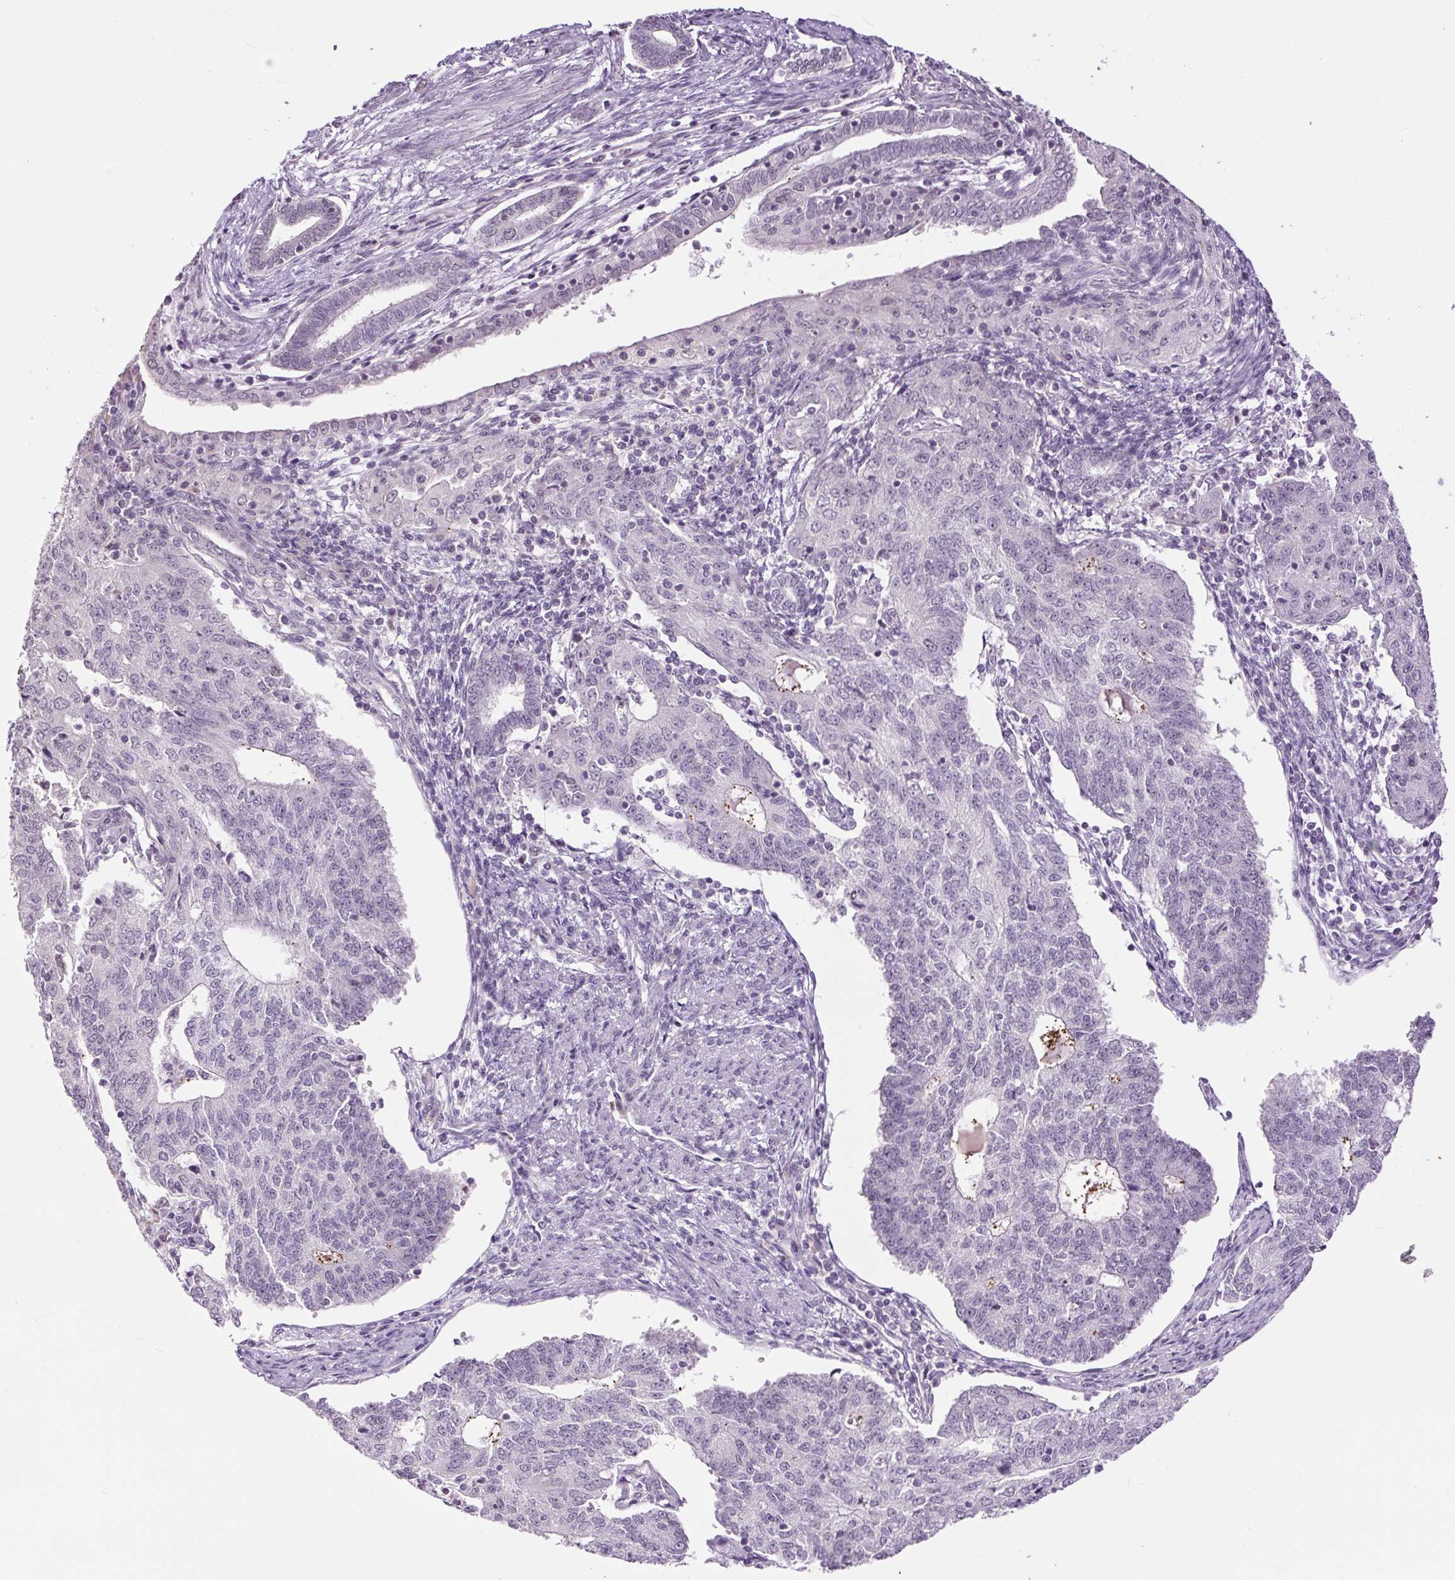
{"staining": {"intensity": "negative", "quantity": "none", "location": "none"}, "tissue": "endometrial cancer", "cell_type": "Tumor cells", "image_type": "cancer", "snomed": [{"axis": "morphology", "description": "Adenocarcinoma, NOS"}, {"axis": "topography", "description": "Endometrium"}], "caption": "The immunohistochemistry (IHC) image has no significant staining in tumor cells of endometrial adenocarcinoma tissue.", "gene": "RACGAP1", "patient": {"sex": "female", "age": 56}}